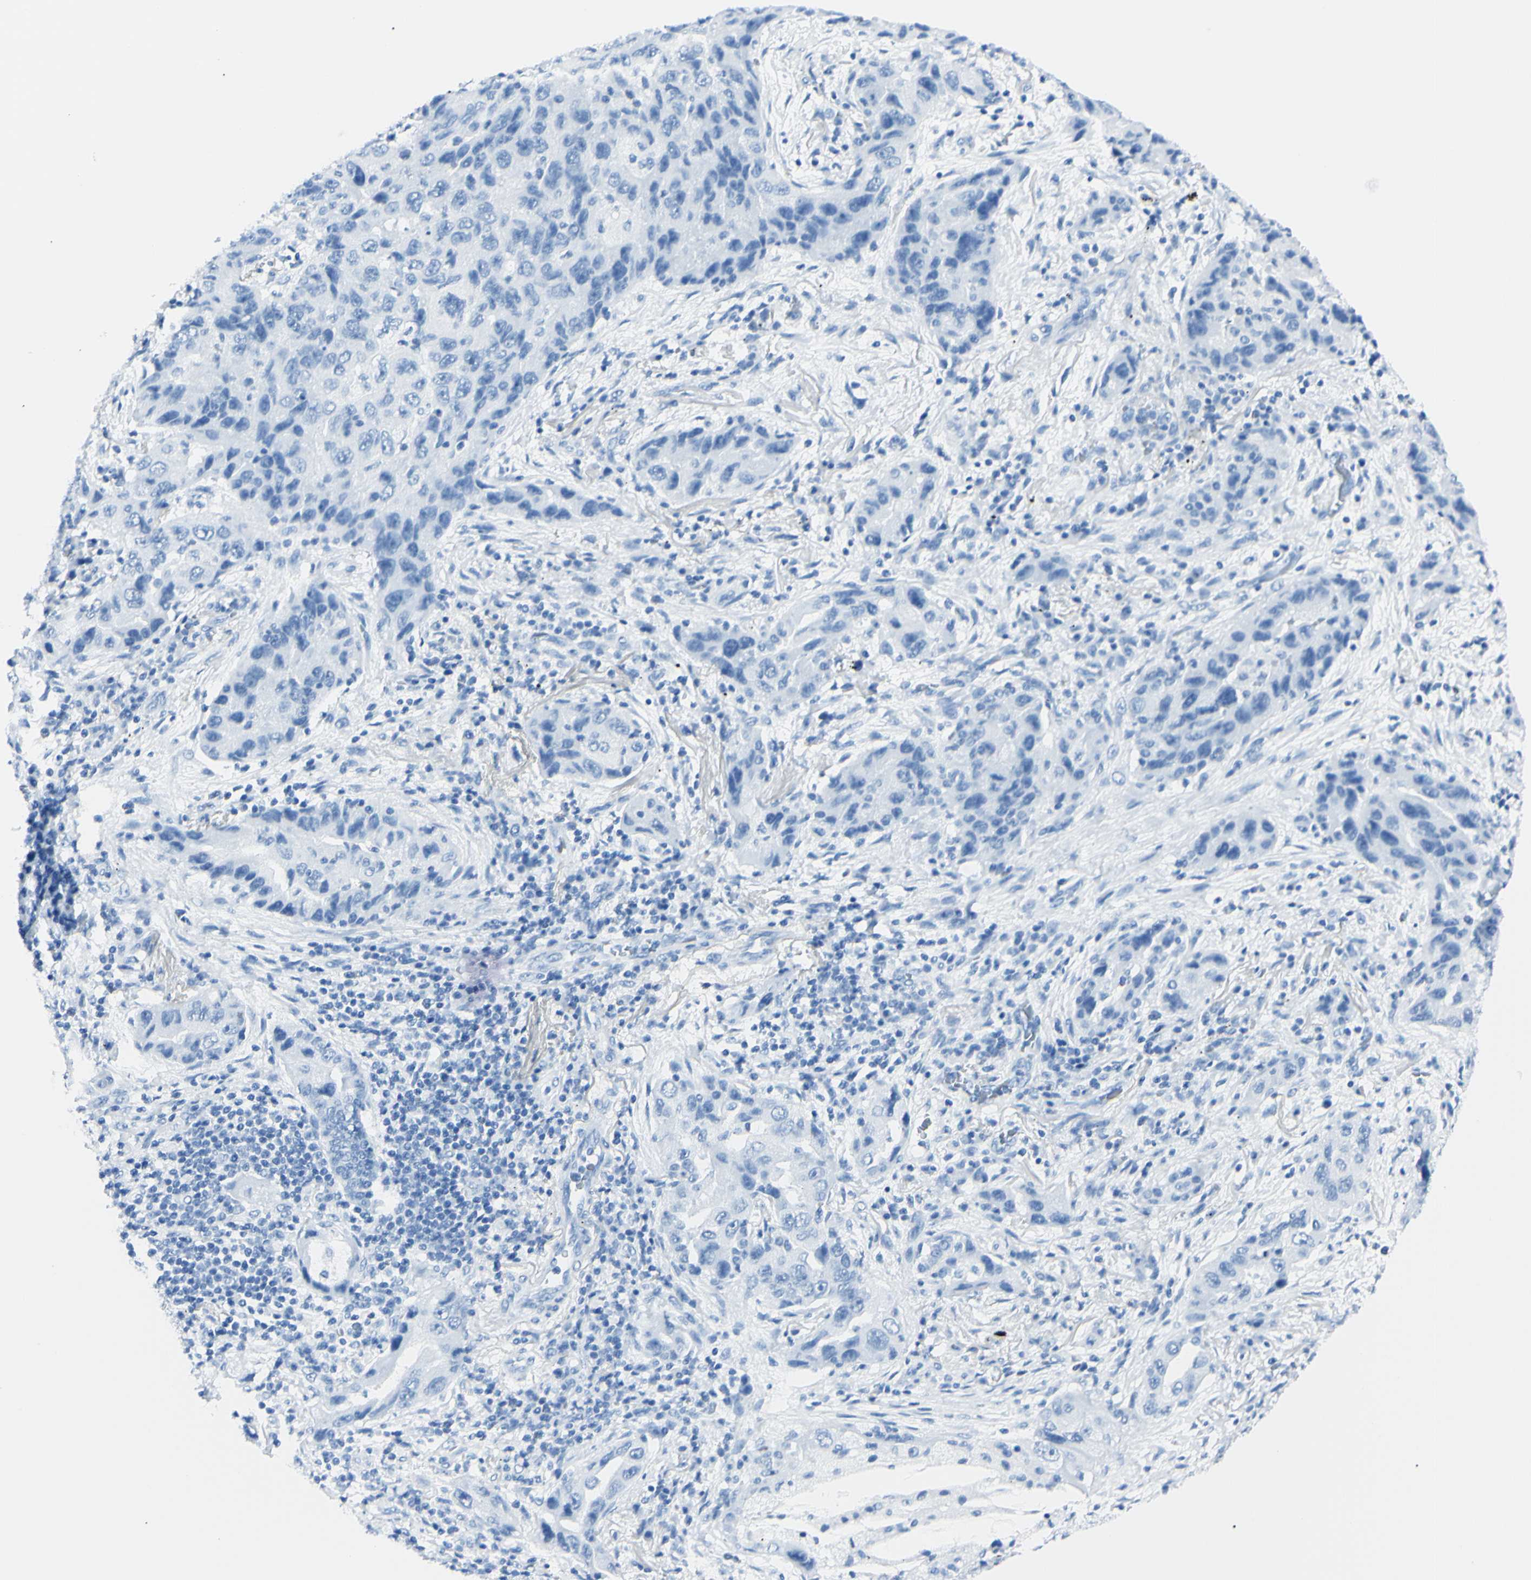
{"staining": {"intensity": "negative", "quantity": "none", "location": "none"}, "tissue": "lung cancer", "cell_type": "Tumor cells", "image_type": "cancer", "snomed": [{"axis": "morphology", "description": "Adenocarcinoma, NOS"}, {"axis": "topography", "description": "Lung"}], "caption": "Immunohistochemical staining of lung cancer (adenocarcinoma) demonstrates no significant expression in tumor cells.", "gene": "FOLH1", "patient": {"sex": "female", "age": 65}}